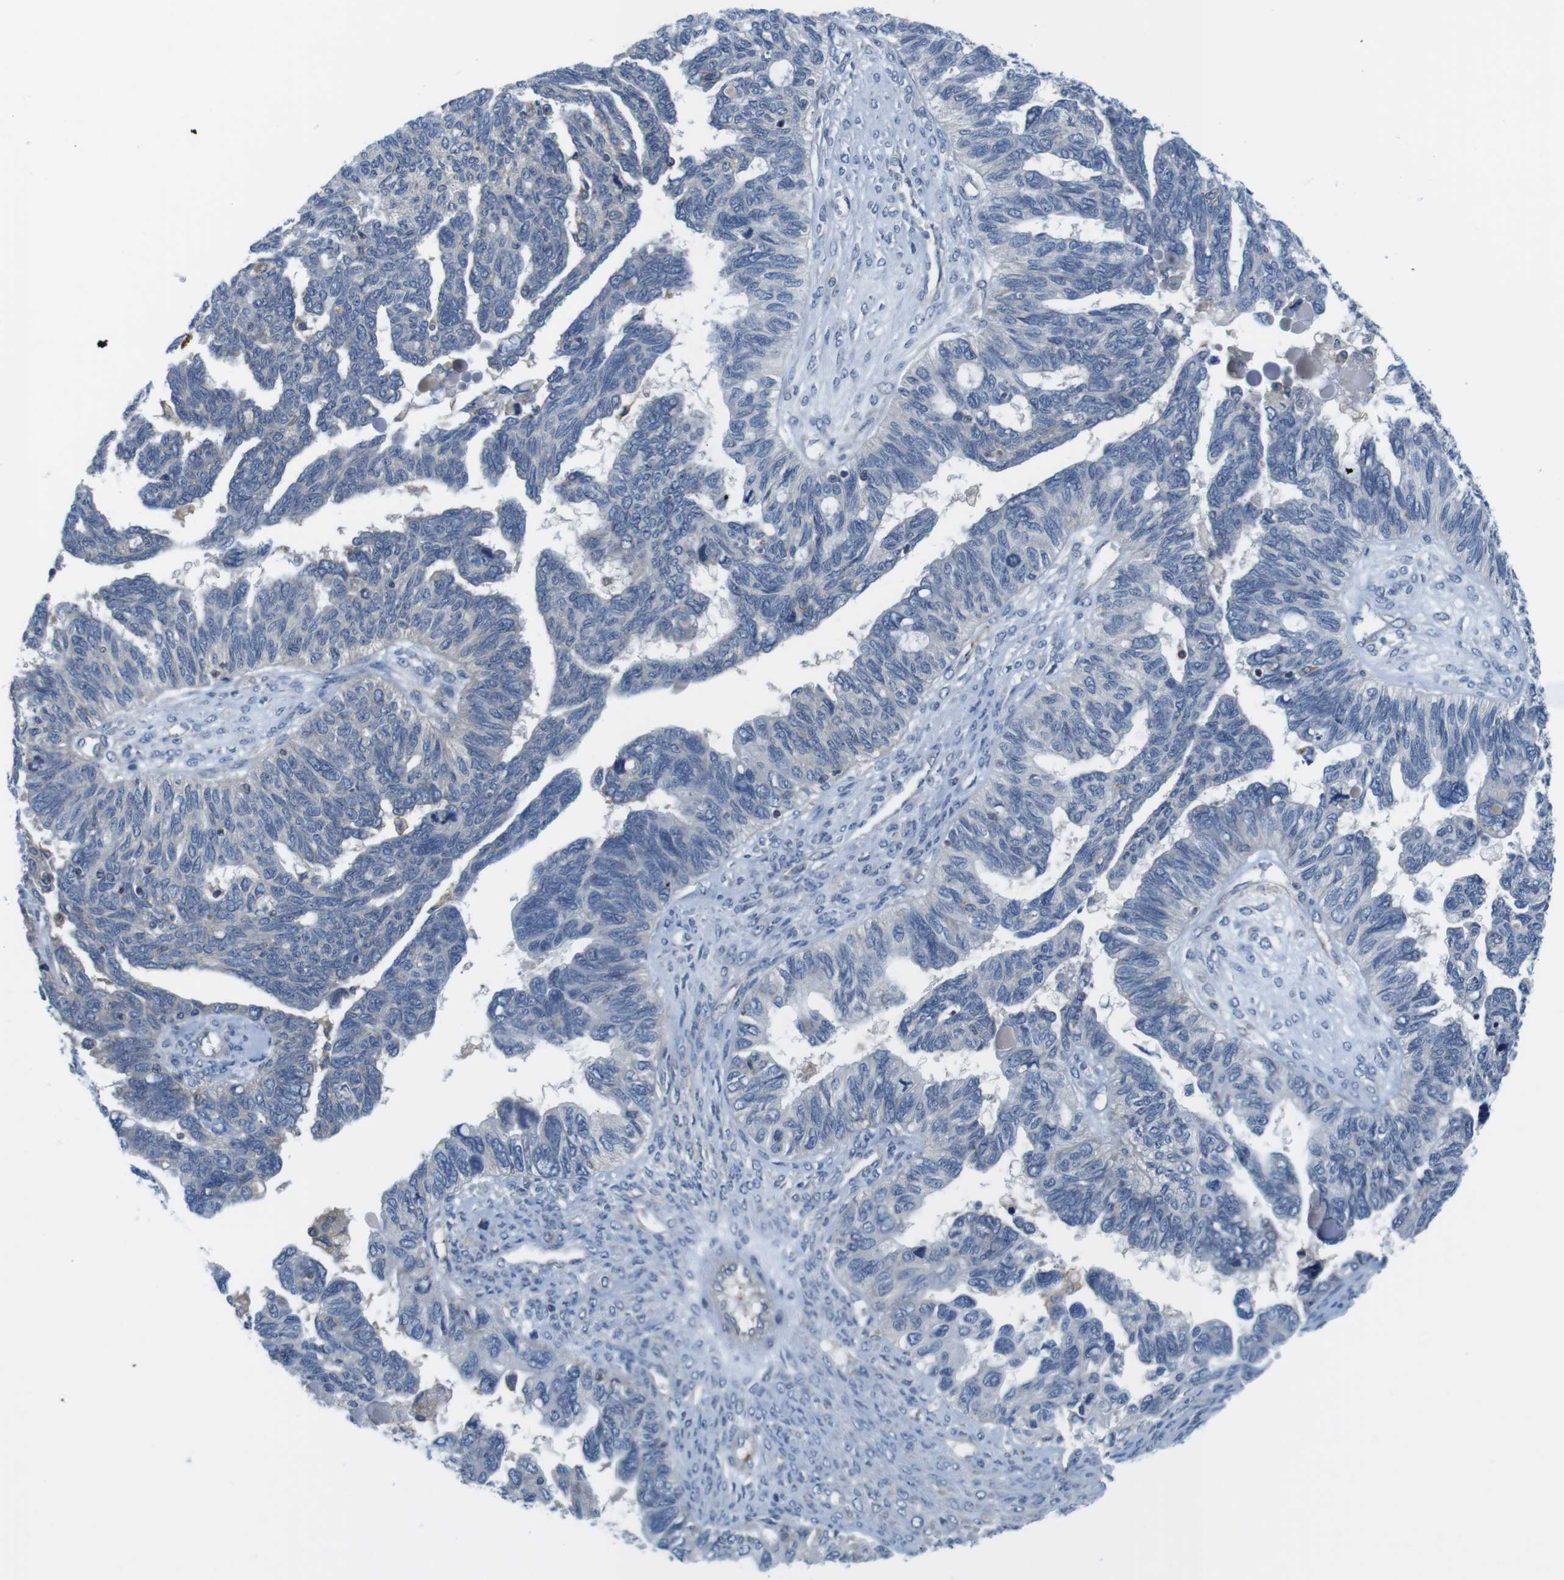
{"staining": {"intensity": "negative", "quantity": "none", "location": "none"}, "tissue": "ovarian cancer", "cell_type": "Tumor cells", "image_type": "cancer", "snomed": [{"axis": "morphology", "description": "Cystadenocarcinoma, serous, NOS"}, {"axis": "topography", "description": "Ovary"}], "caption": "The micrograph displays no significant staining in tumor cells of ovarian serous cystadenocarcinoma.", "gene": "HERPUD2", "patient": {"sex": "female", "age": 79}}